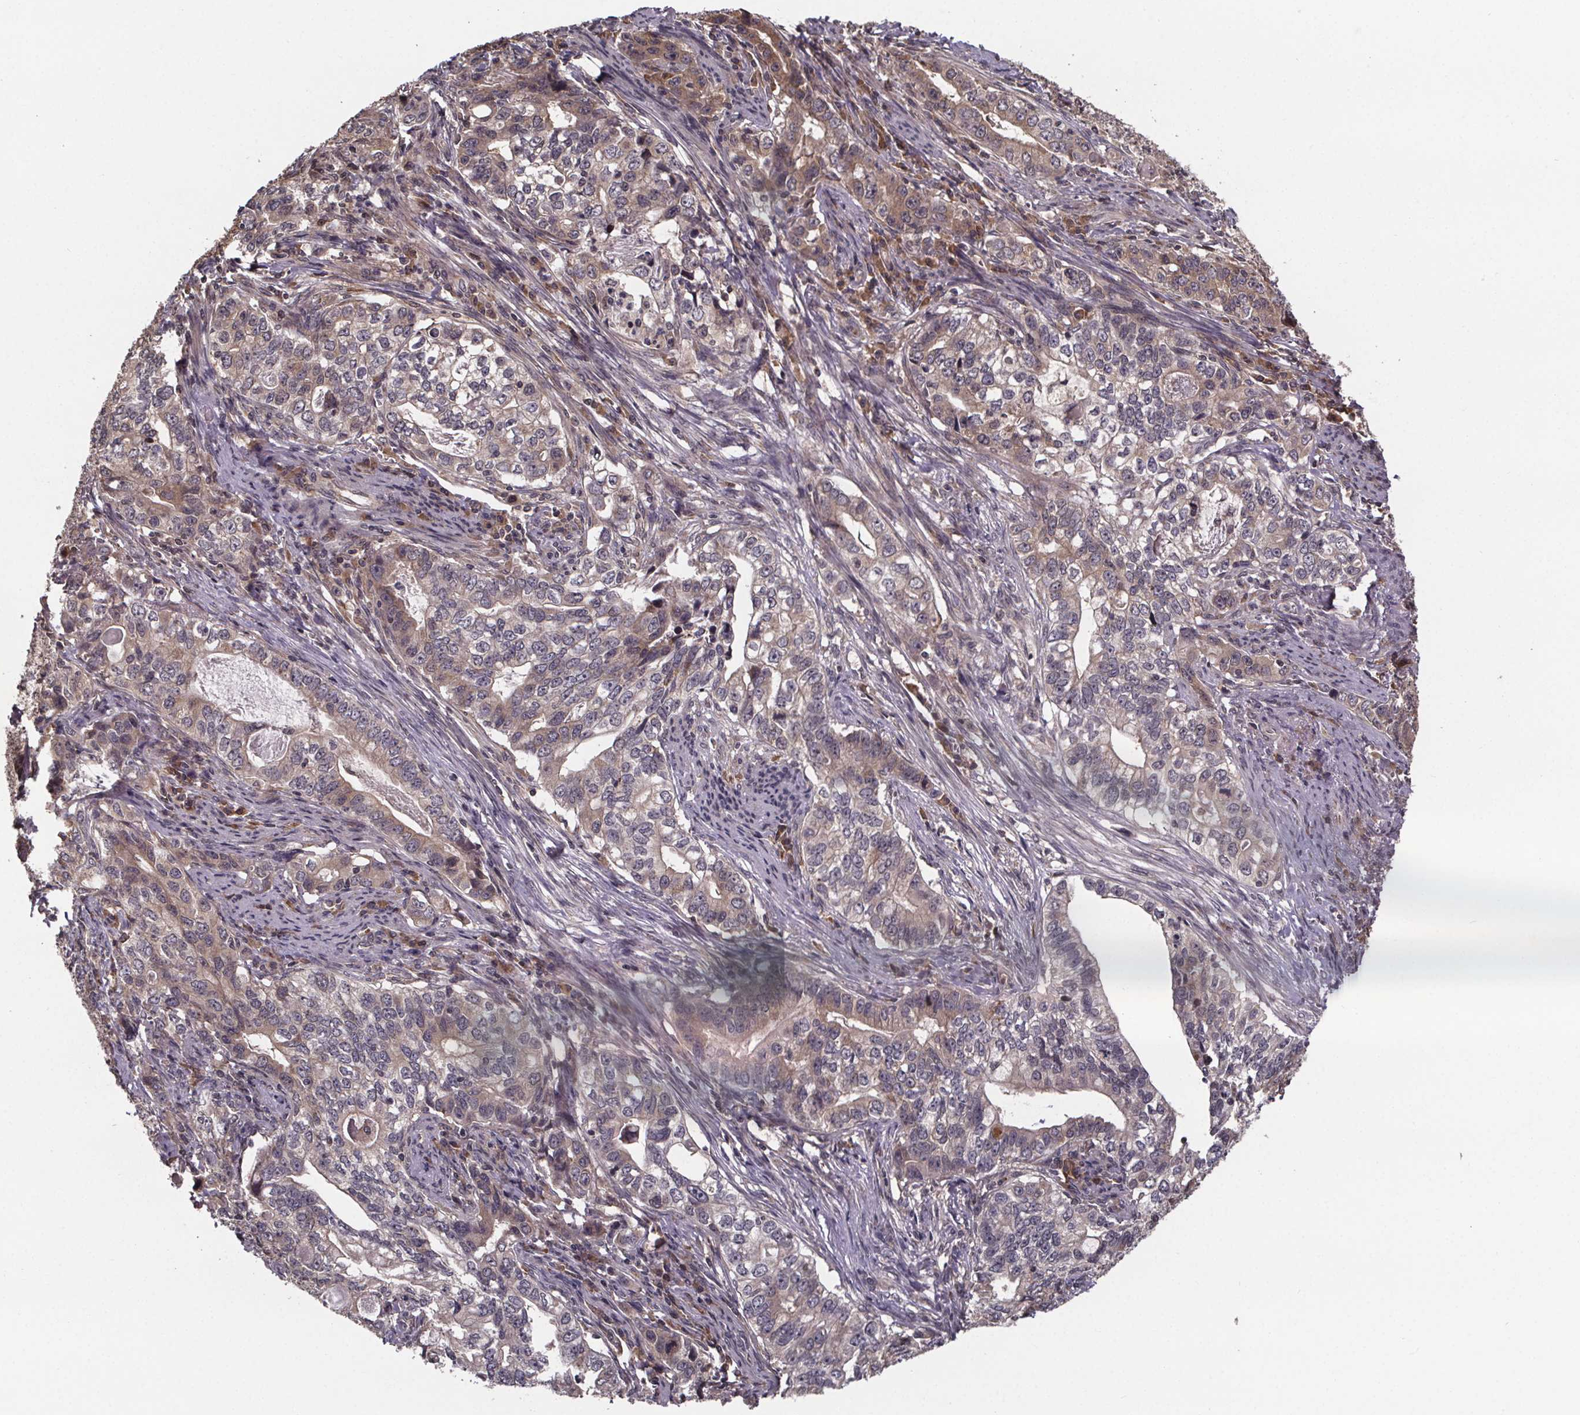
{"staining": {"intensity": "weak", "quantity": ">75%", "location": "cytoplasmic/membranous"}, "tissue": "stomach cancer", "cell_type": "Tumor cells", "image_type": "cancer", "snomed": [{"axis": "morphology", "description": "Adenocarcinoma, NOS"}, {"axis": "topography", "description": "Stomach, lower"}], "caption": "Weak cytoplasmic/membranous expression is identified in about >75% of tumor cells in adenocarcinoma (stomach).", "gene": "SAT1", "patient": {"sex": "female", "age": 72}}